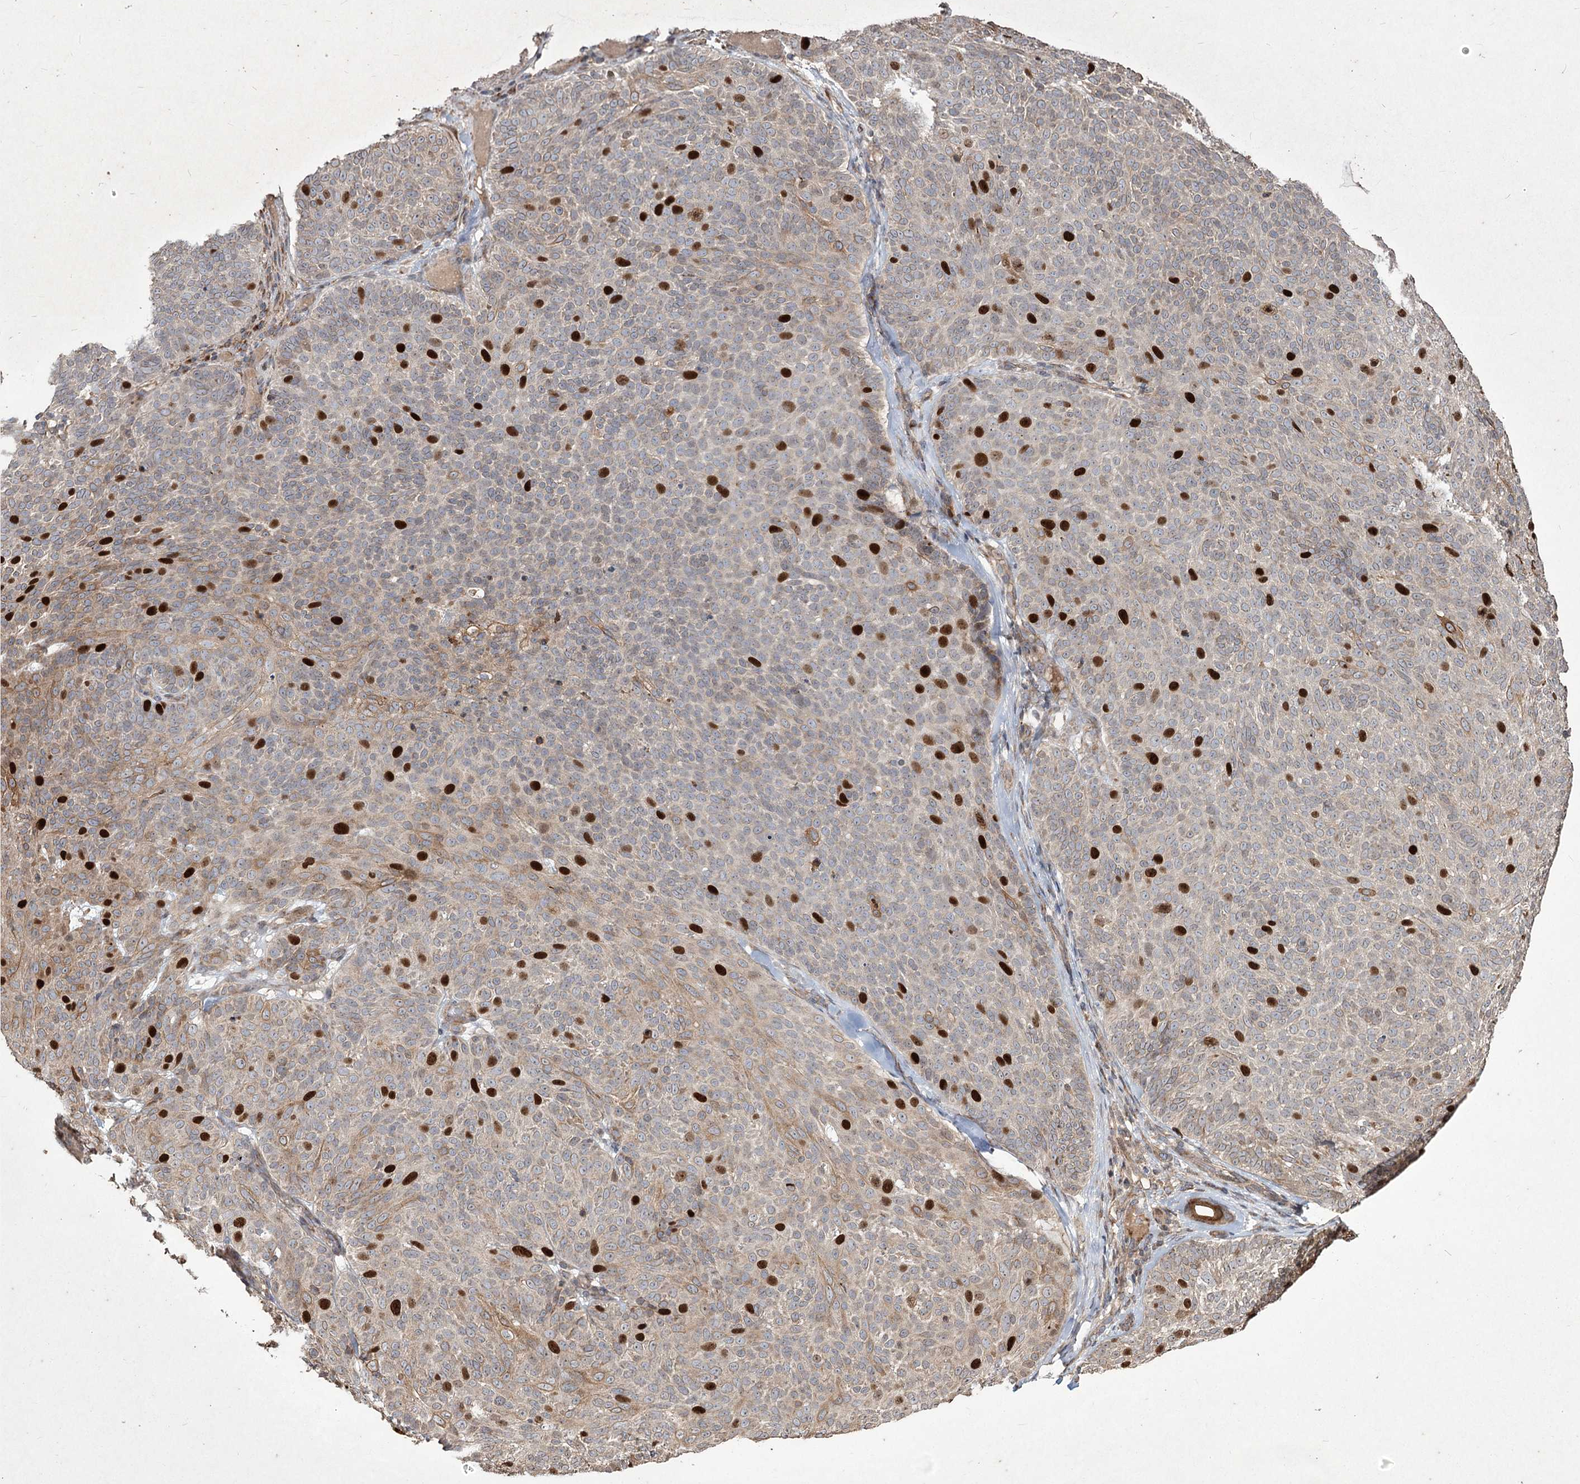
{"staining": {"intensity": "strong", "quantity": "<25%", "location": "cytoplasmic/membranous,nuclear"}, "tissue": "skin cancer", "cell_type": "Tumor cells", "image_type": "cancer", "snomed": [{"axis": "morphology", "description": "Basal cell carcinoma"}, {"axis": "topography", "description": "Skin"}], "caption": "Skin cancer tissue displays strong cytoplasmic/membranous and nuclear expression in about <25% of tumor cells", "gene": "PRC1", "patient": {"sex": "male", "age": 85}}